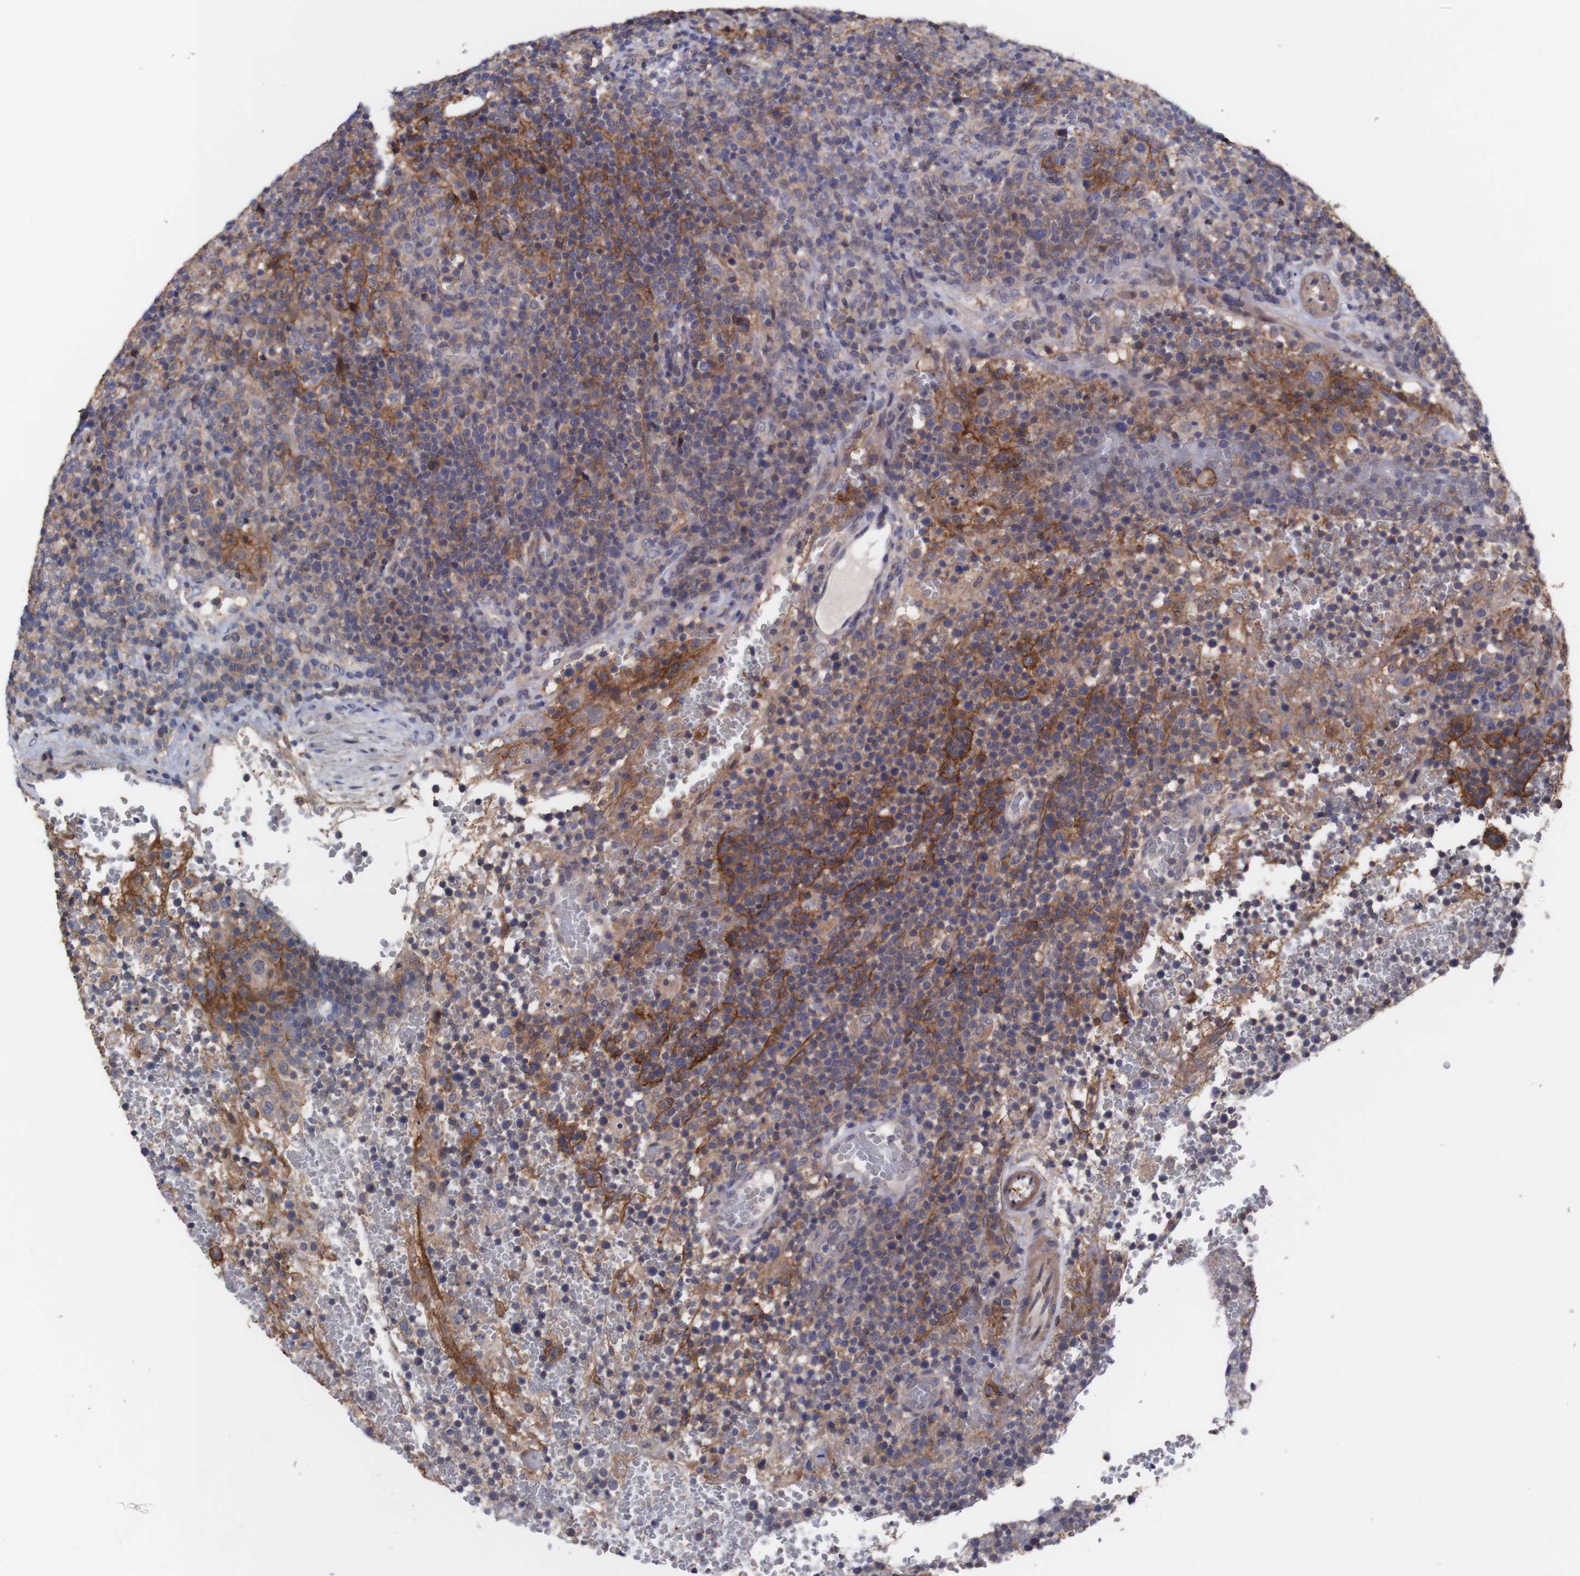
{"staining": {"intensity": "moderate", "quantity": "25%-75%", "location": "cytoplasmic/membranous"}, "tissue": "lymphoma", "cell_type": "Tumor cells", "image_type": "cancer", "snomed": [{"axis": "morphology", "description": "Malignant lymphoma, non-Hodgkin's type, High grade"}, {"axis": "topography", "description": "Lymph node"}], "caption": "About 25%-75% of tumor cells in lymphoma exhibit moderate cytoplasmic/membranous protein expression as visualized by brown immunohistochemical staining.", "gene": "ATP2B1", "patient": {"sex": "male", "age": 61}}